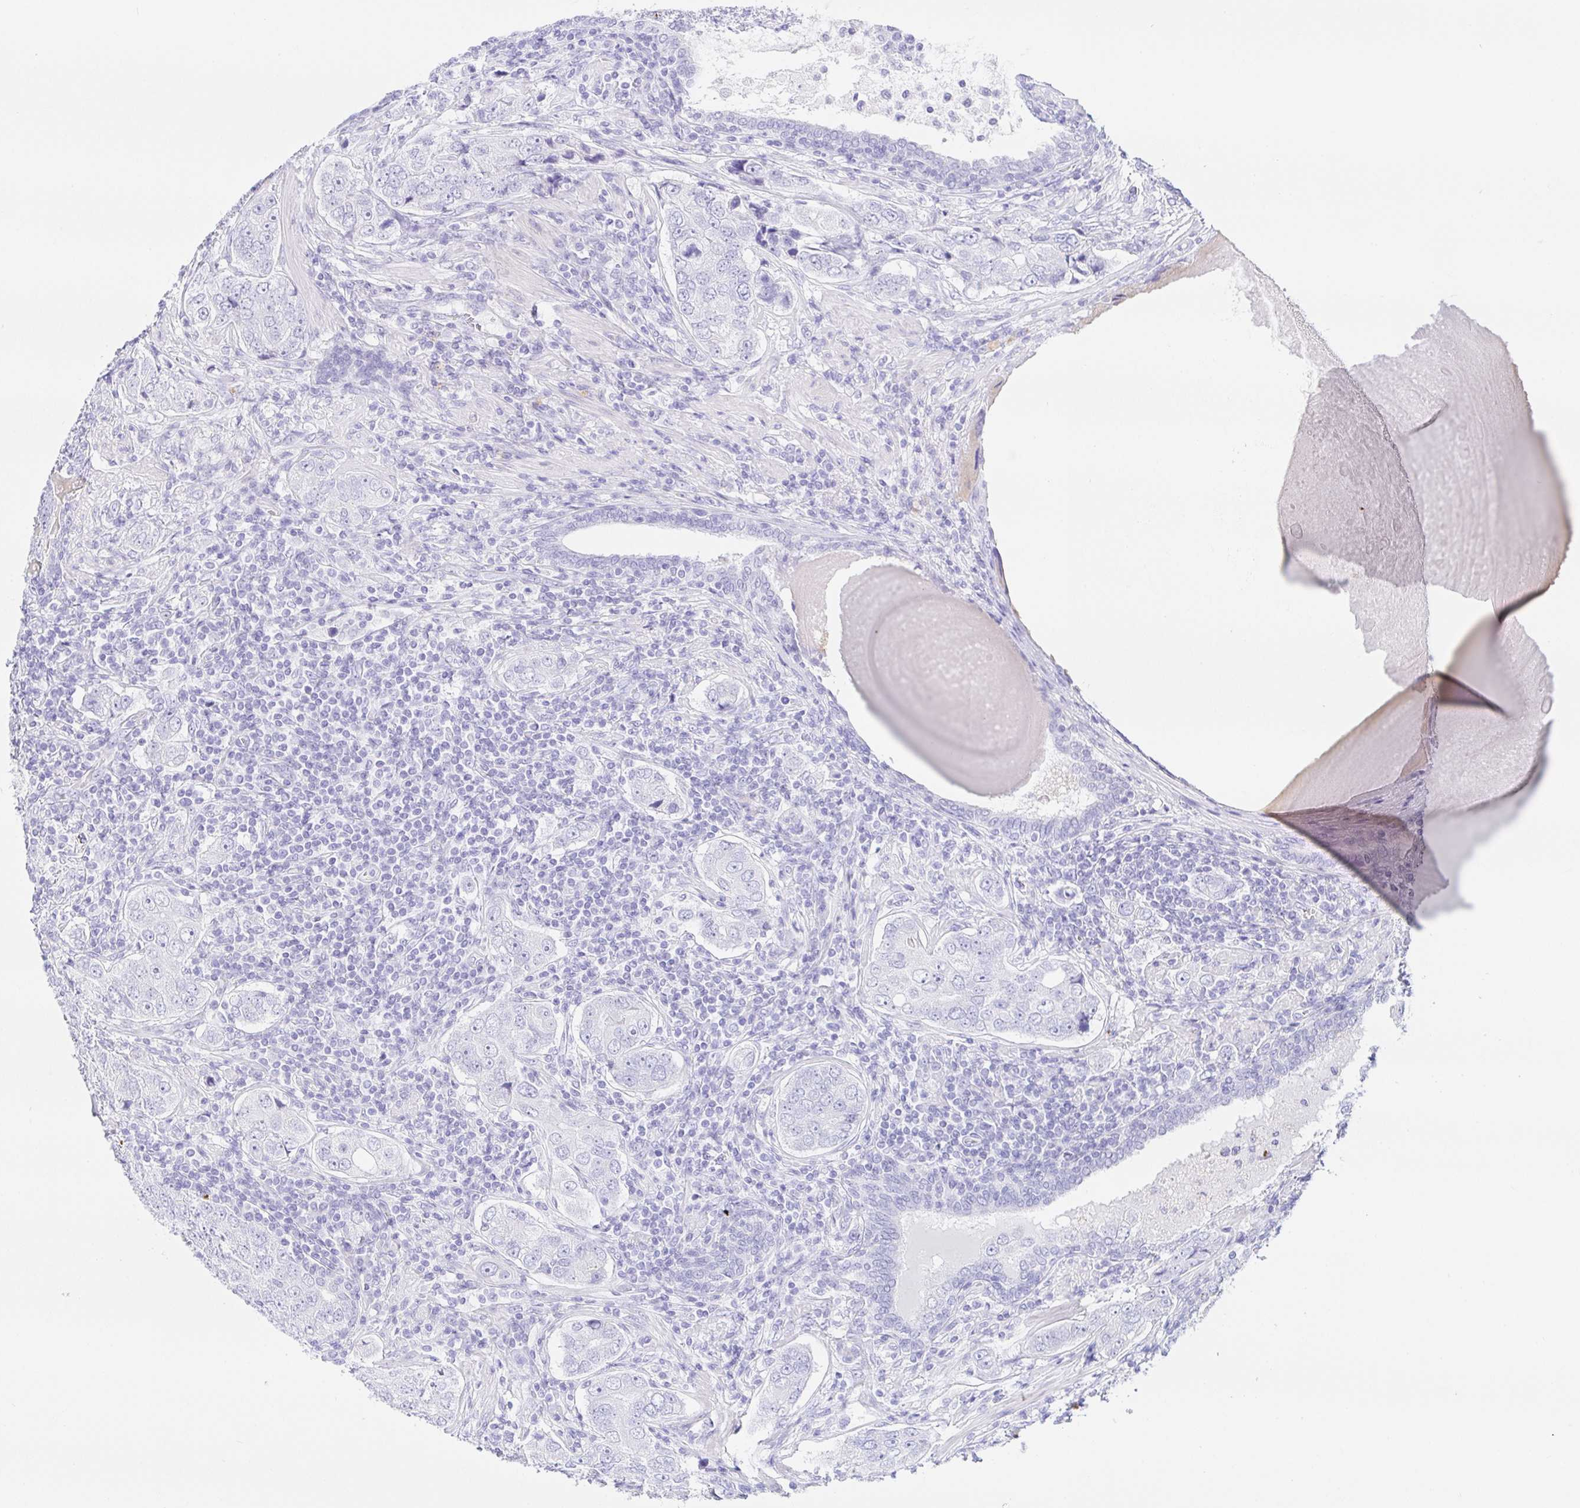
{"staining": {"intensity": "negative", "quantity": "none", "location": "none"}, "tissue": "prostate cancer", "cell_type": "Tumor cells", "image_type": "cancer", "snomed": [{"axis": "morphology", "description": "Adenocarcinoma, High grade"}, {"axis": "topography", "description": "Prostate"}], "caption": "This micrograph is of prostate cancer (high-grade adenocarcinoma) stained with IHC to label a protein in brown with the nuclei are counter-stained blue. There is no expression in tumor cells.", "gene": "PAX8", "patient": {"sex": "male", "age": 60}}